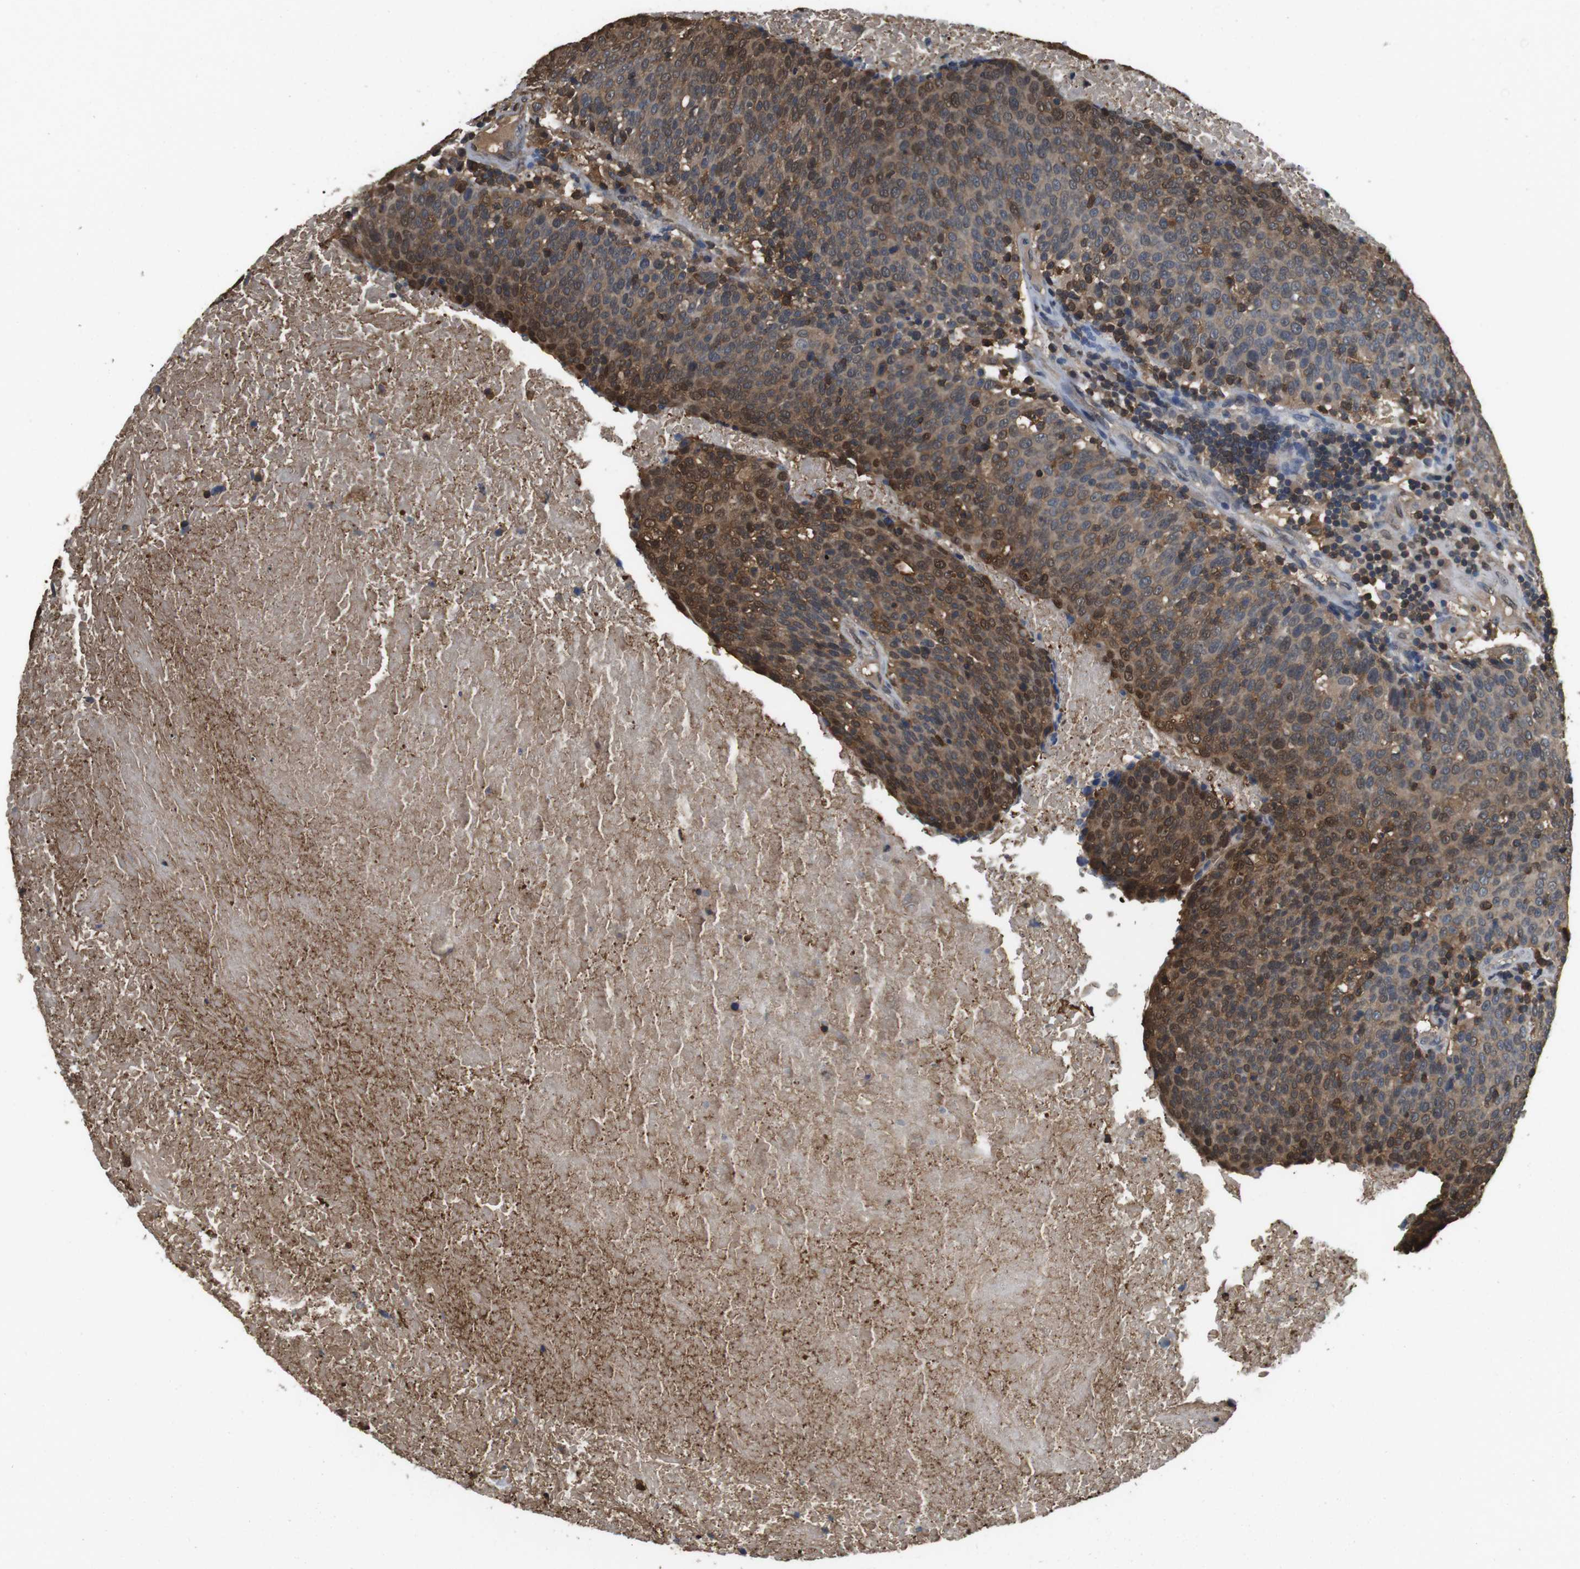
{"staining": {"intensity": "moderate", "quantity": ">75%", "location": "cytoplasmic/membranous,nuclear"}, "tissue": "head and neck cancer", "cell_type": "Tumor cells", "image_type": "cancer", "snomed": [{"axis": "morphology", "description": "Squamous cell carcinoma, NOS"}, {"axis": "morphology", "description": "Squamous cell carcinoma, metastatic, NOS"}, {"axis": "topography", "description": "Lymph node"}, {"axis": "topography", "description": "Head-Neck"}], "caption": "A medium amount of moderate cytoplasmic/membranous and nuclear expression is seen in about >75% of tumor cells in head and neck cancer tissue.", "gene": "LDHA", "patient": {"sex": "male", "age": 62}}